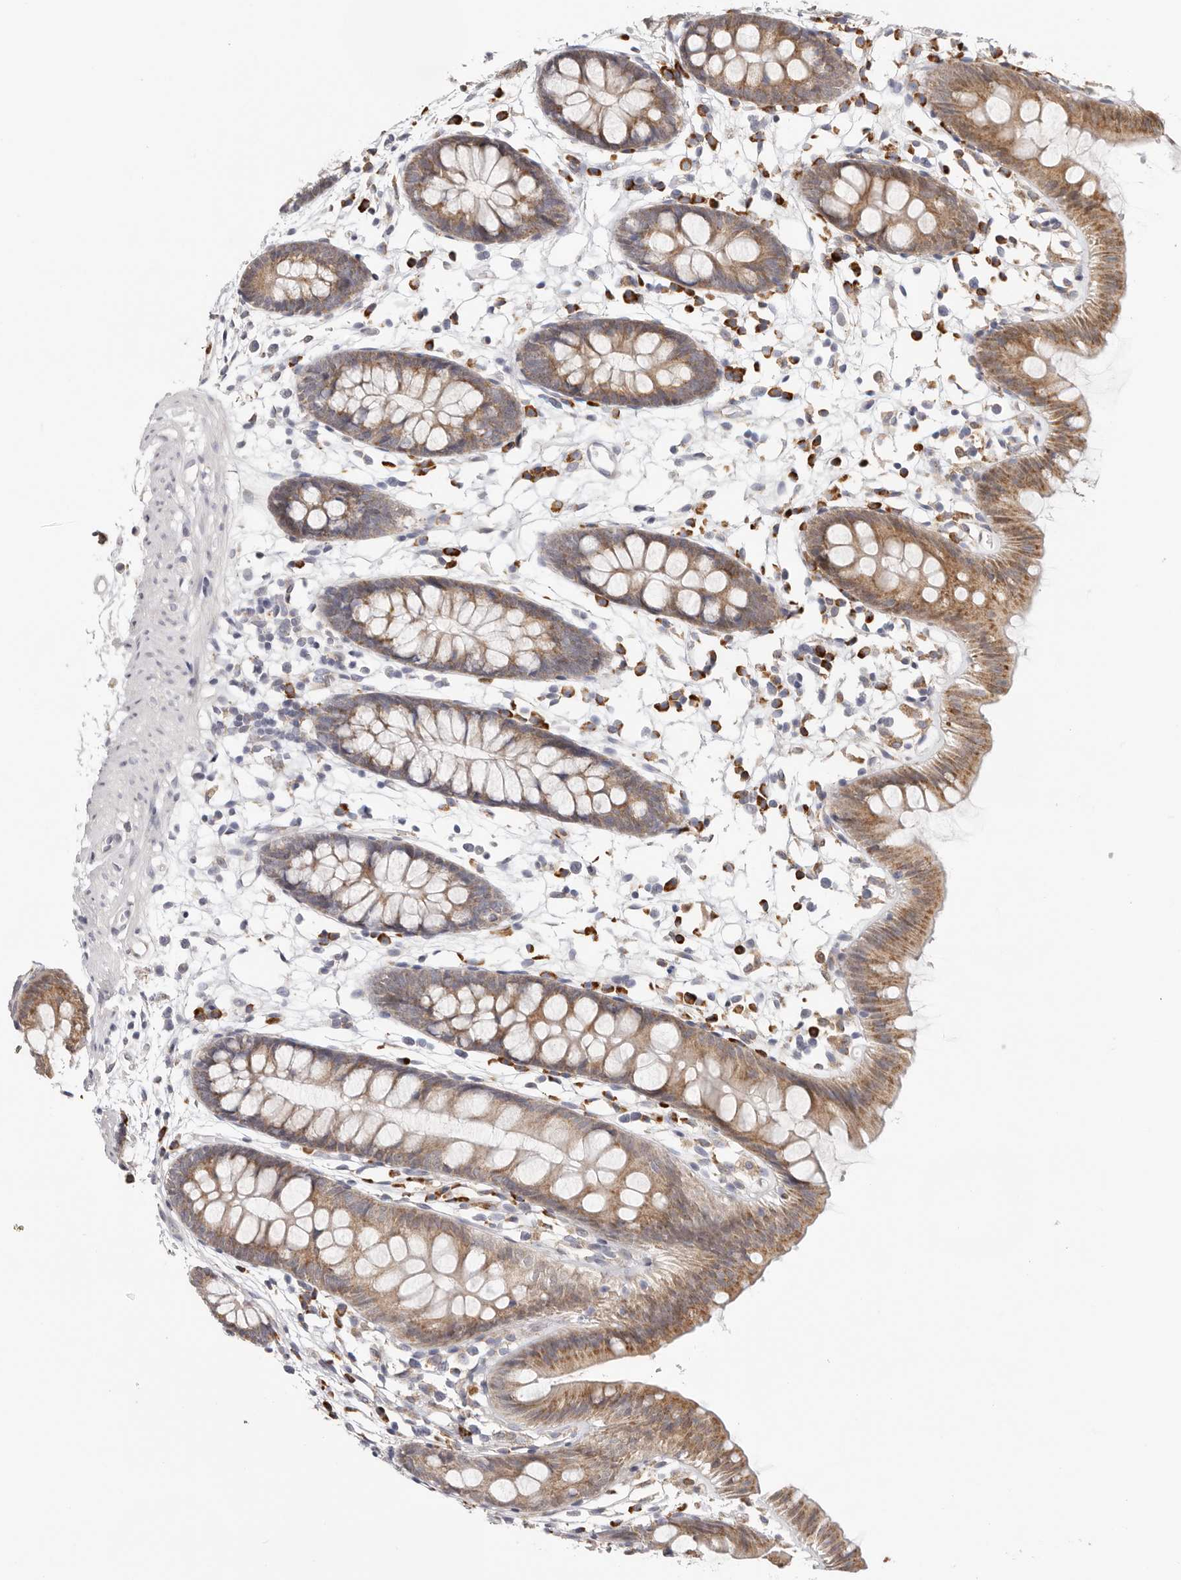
{"staining": {"intensity": "negative", "quantity": "none", "location": "none"}, "tissue": "colon", "cell_type": "Endothelial cells", "image_type": "normal", "snomed": [{"axis": "morphology", "description": "Normal tissue, NOS"}, {"axis": "topography", "description": "Colon"}], "caption": "IHC of benign human colon reveals no expression in endothelial cells. Brightfield microscopy of immunohistochemistry stained with DAB (3,3'-diaminobenzidine) (brown) and hematoxylin (blue), captured at high magnification.", "gene": "IL32", "patient": {"sex": "male", "age": 56}}